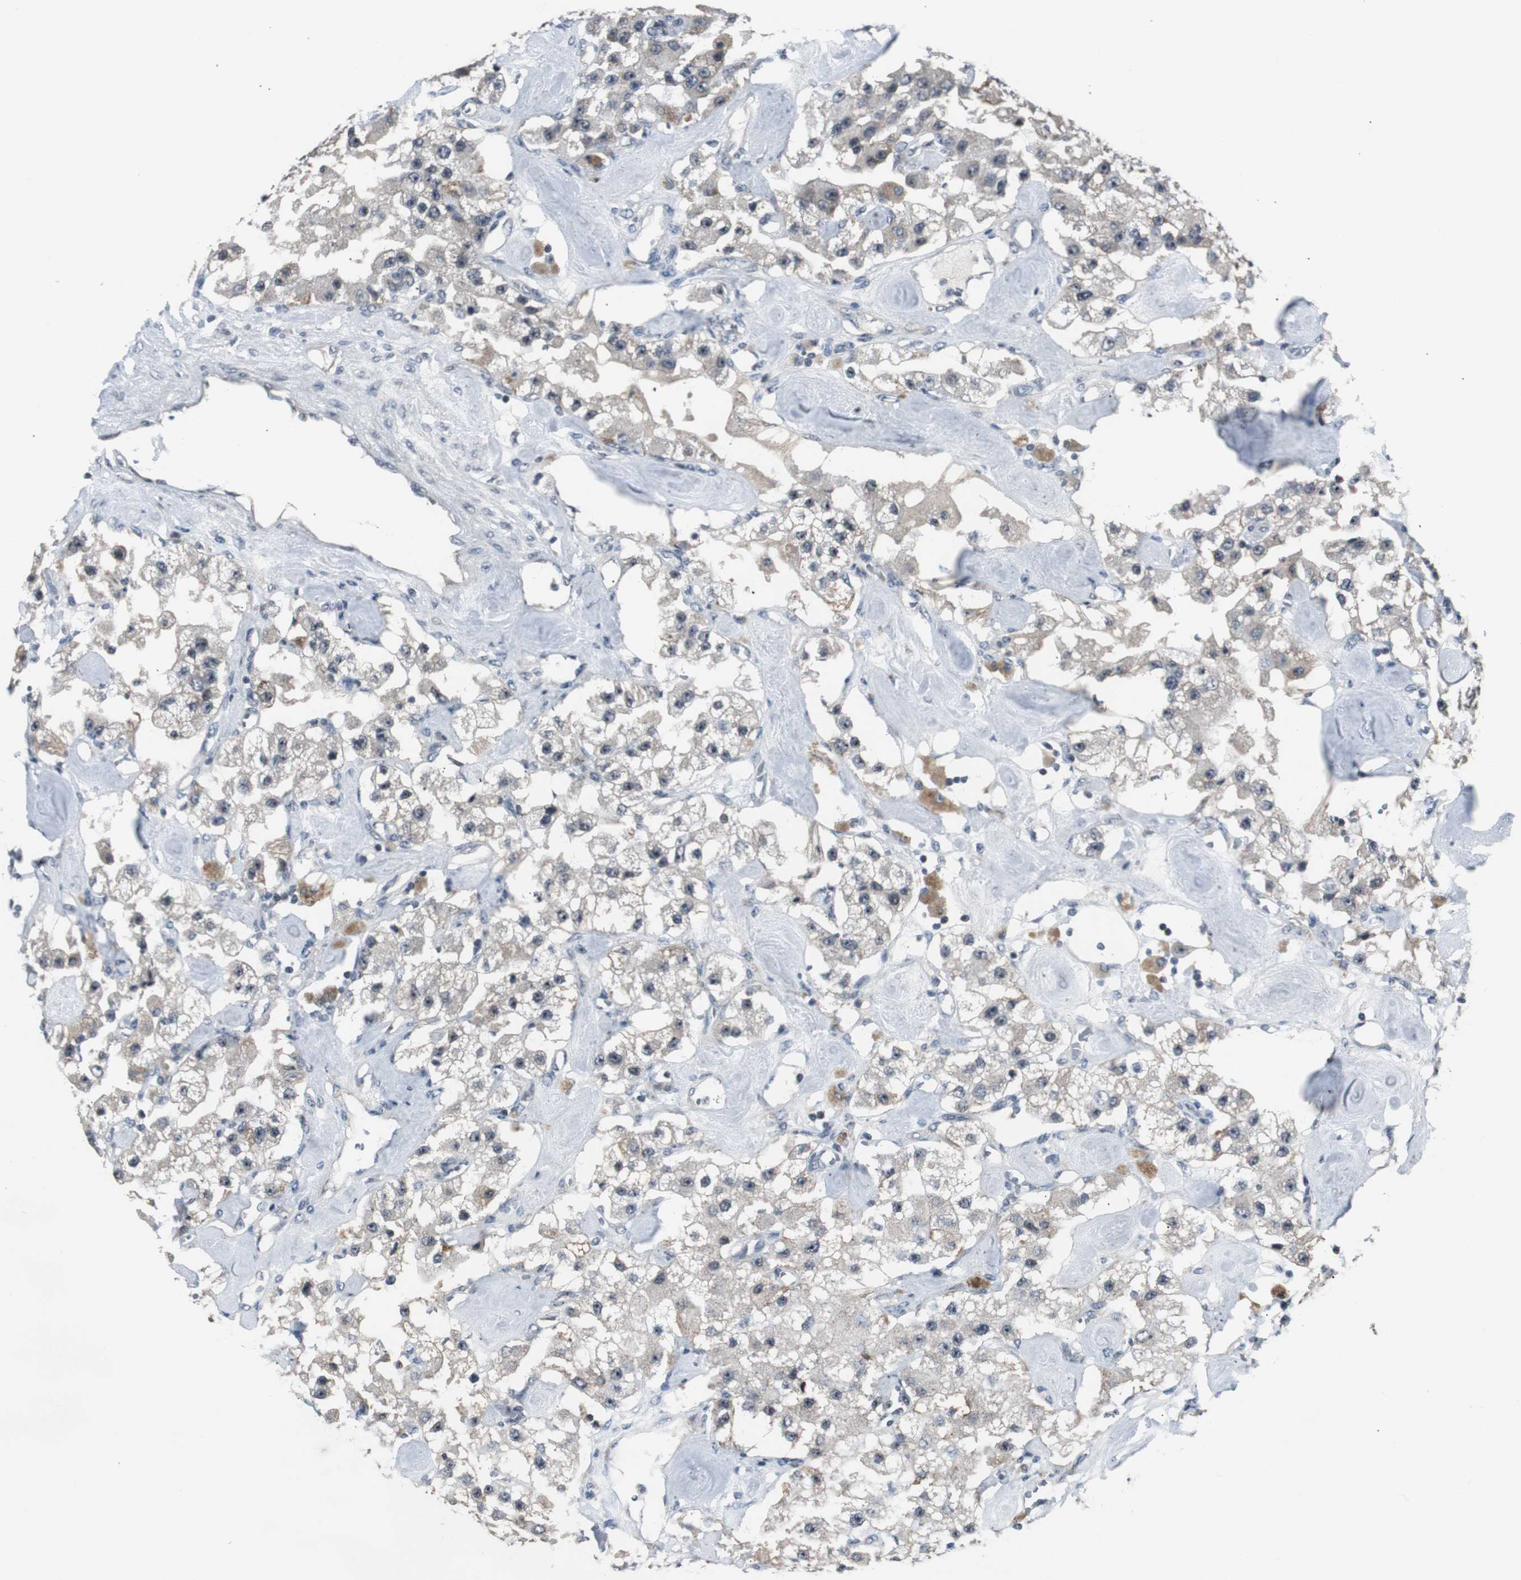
{"staining": {"intensity": "weak", "quantity": ">75%", "location": "cytoplasmic/membranous"}, "tissue": "carcinoid", "cell_type": "Tumor cells", "image_type": "cancer", "snomed": [{"axis": "morphology", "description": "Carcinoid, malignant, NOS"}, {"axis": "topography", "description": "Pancreas"}], "caption": "Malignant carcinoid stained with IHC shows weak cytoplasmic/membranous expression in approximately >75% of tumor cells.", "gene": "ZMPSTE24", "patient": {"sex": "male", "age": 41}}